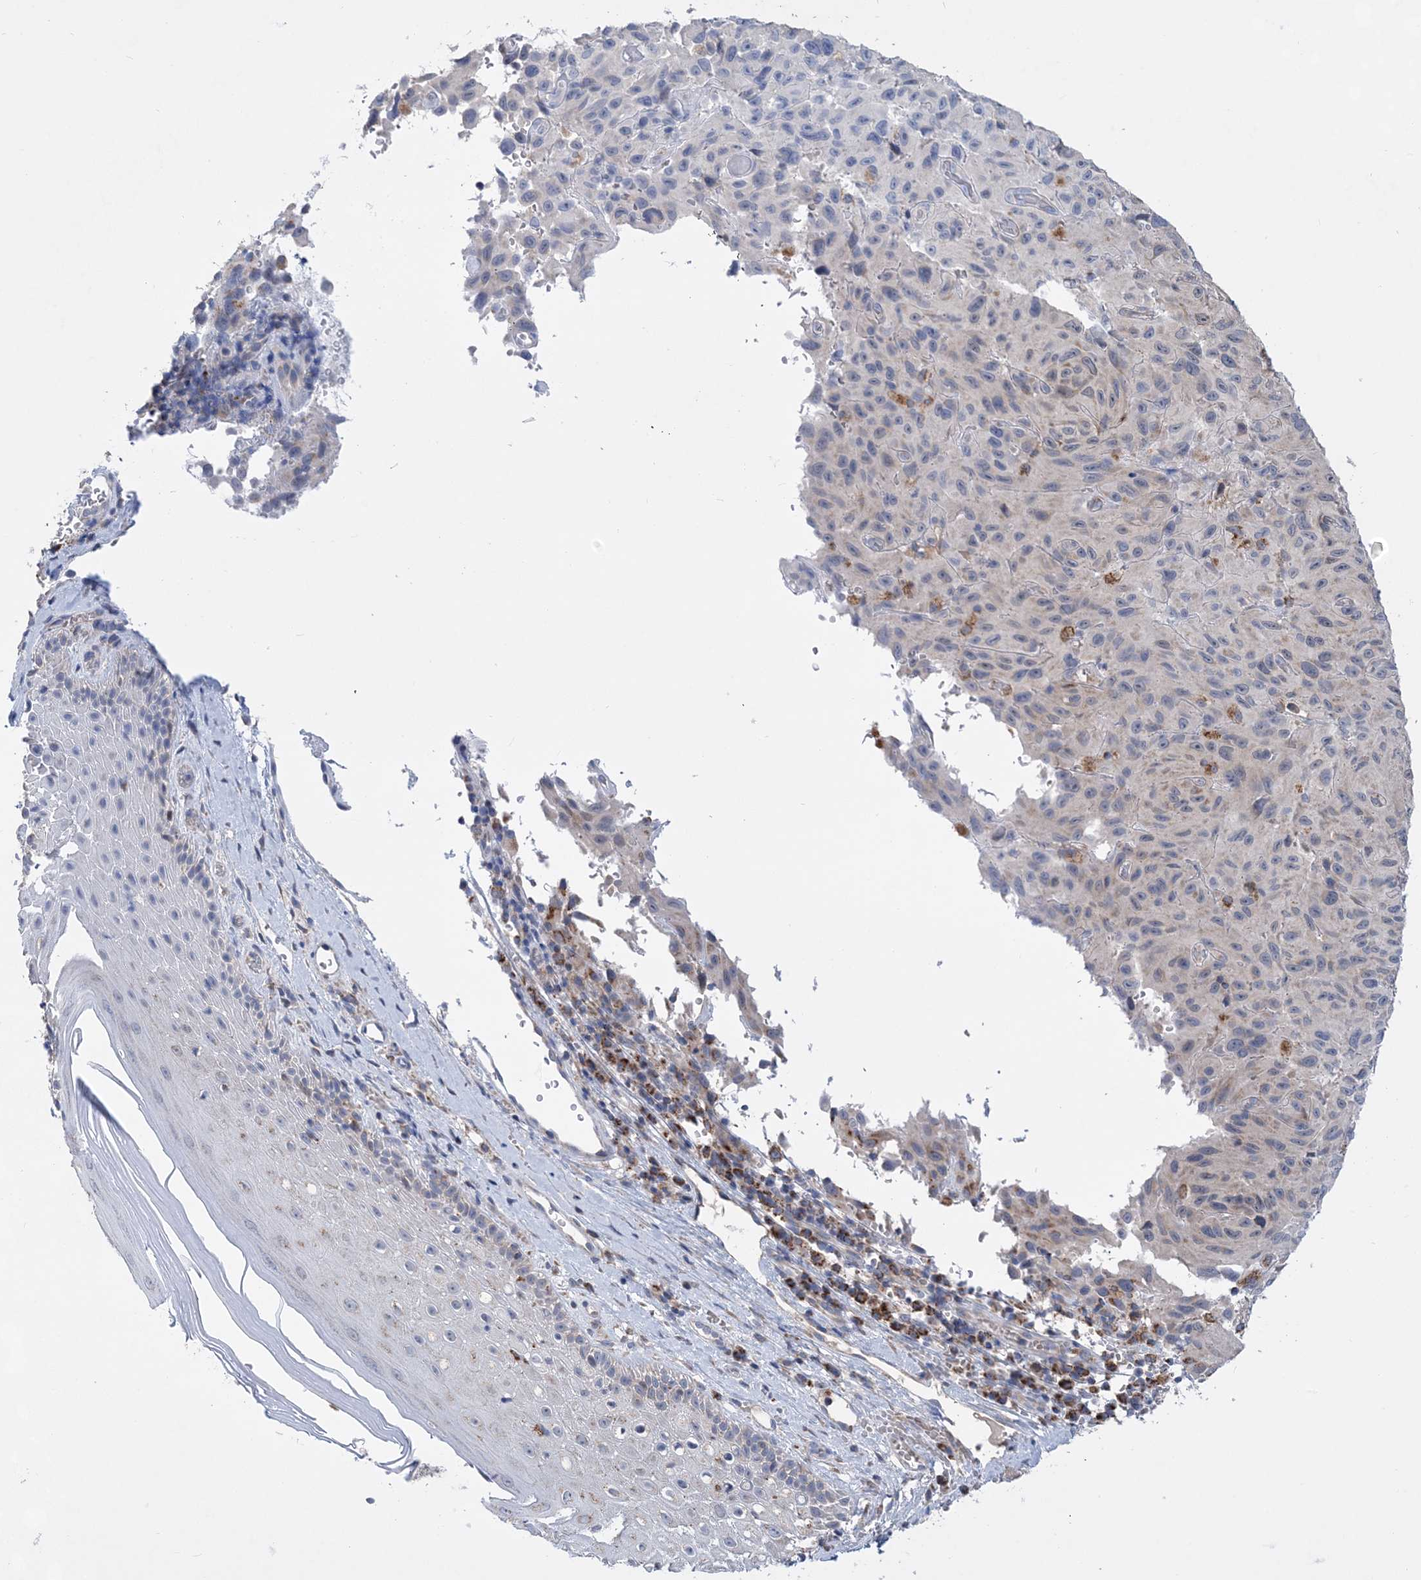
{"staining": {"intensity": "negative", "quantity": "none", "location": "none"}, "tissue": "melanoma", "cell_type": "Tumor cells", "image_type": "cancer", "snomed": [{"axis": "morphology", "description": "Malignant melanoma, NOS"}, {"axis": "topography", "description": "Skin"}], "caption": "This is an immunohistochemistry histopathology image of malignant melanoma. There is no expression in tumor cells.", "gene": "TRAPPC13", "patient": {"sex": "male", "age": 66}}